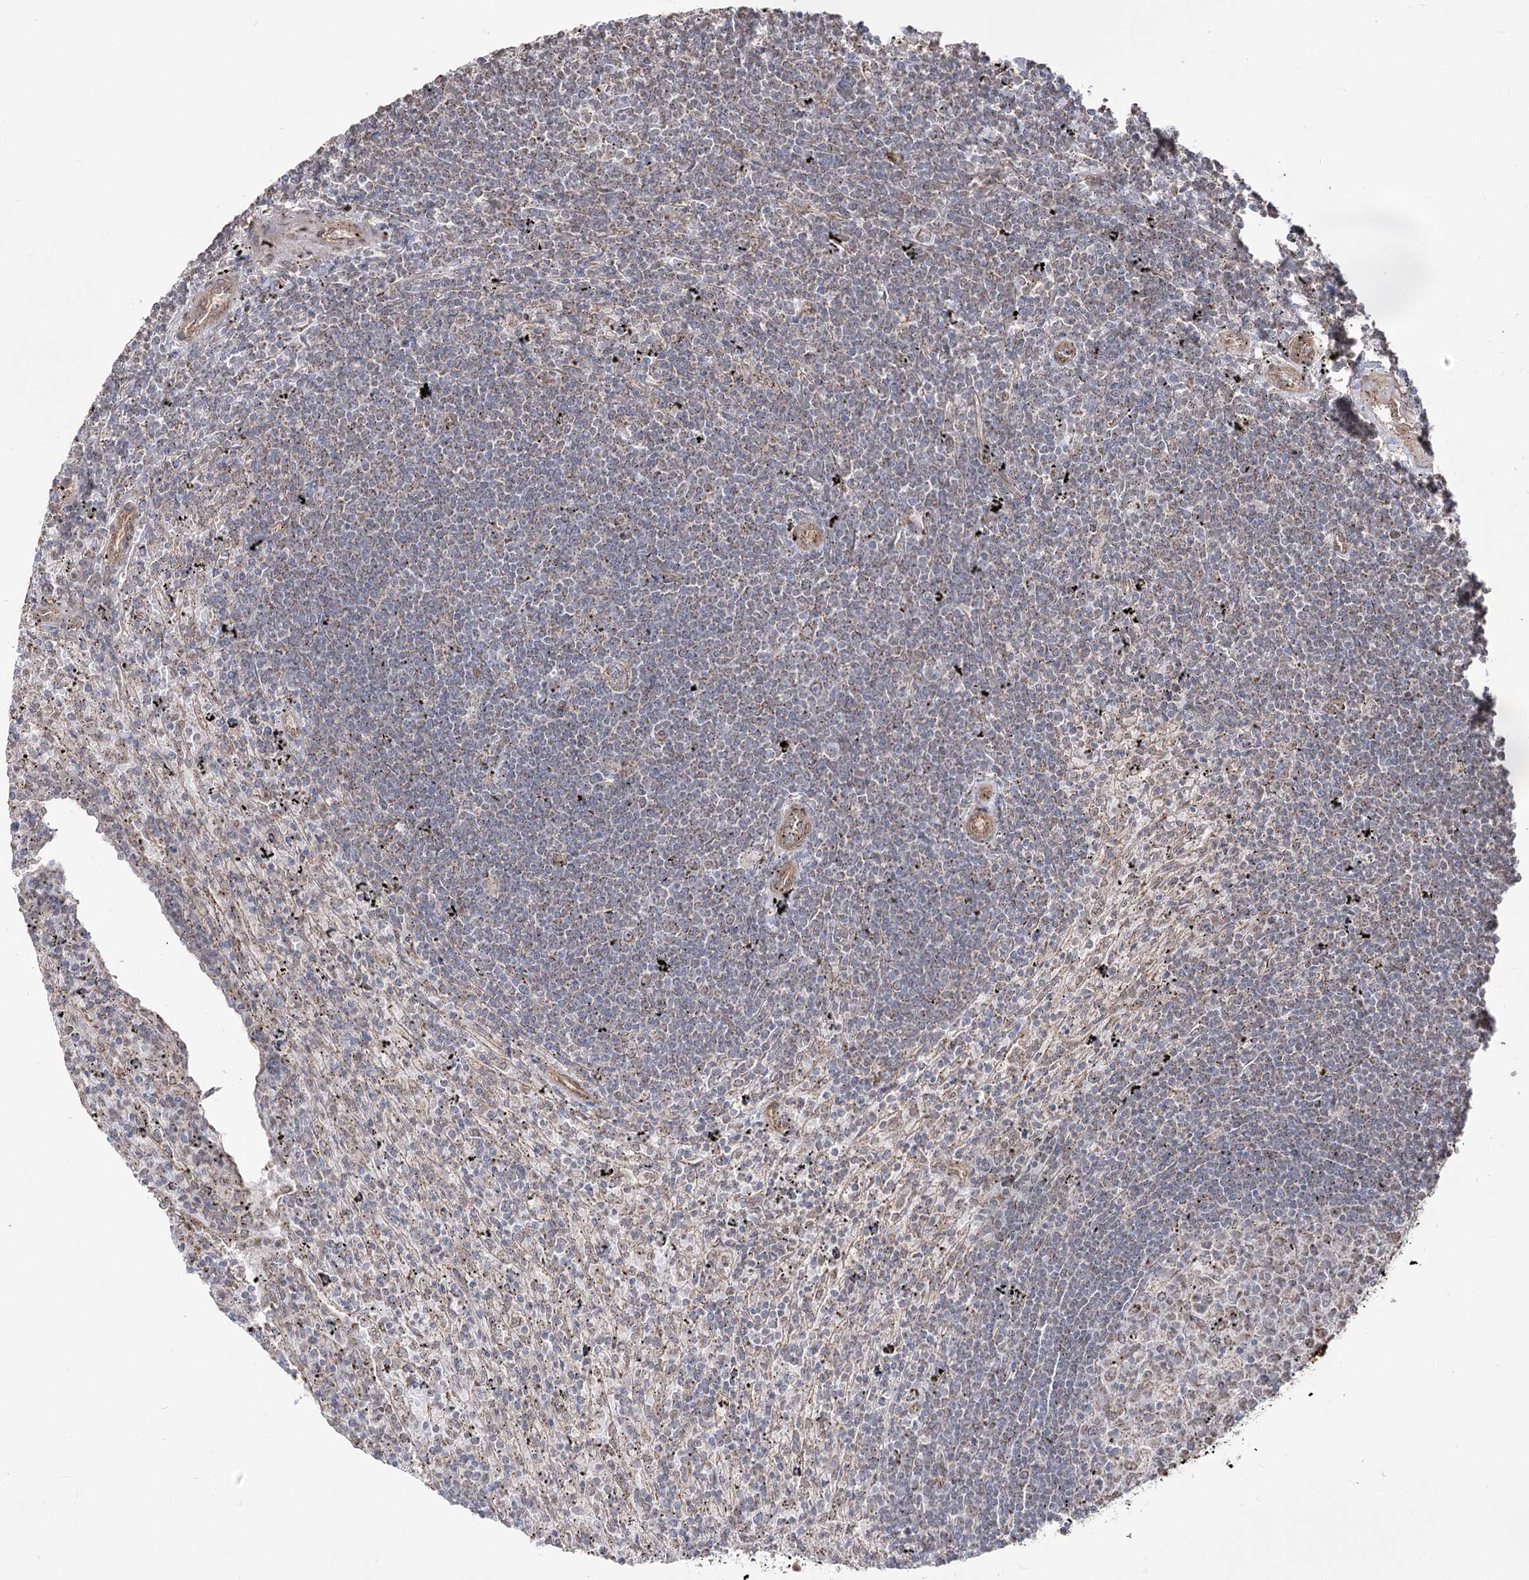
{"staining": {"intensity": "negative", "quantity": "none", "location": "none"}, "tissue": "lymphoma", "cell_type": "Tumor cells", "image_type": "cancer", "snomed": [{"axis": "morphology", "description": "Malignant lymphoma, non-Hodgkin's type, Low grade"}, {"axis": "topography", "description": "Spleen"}], "caption": "Tumor cells show no significant expression in malignant lymphoma, non-Hodgkin's type (low-grade). (Immunohistochemistry, brightfield microscopy, high magnification).", "gene": "ZSCAN23", "patient": {"sex": "male", "age": 76}}